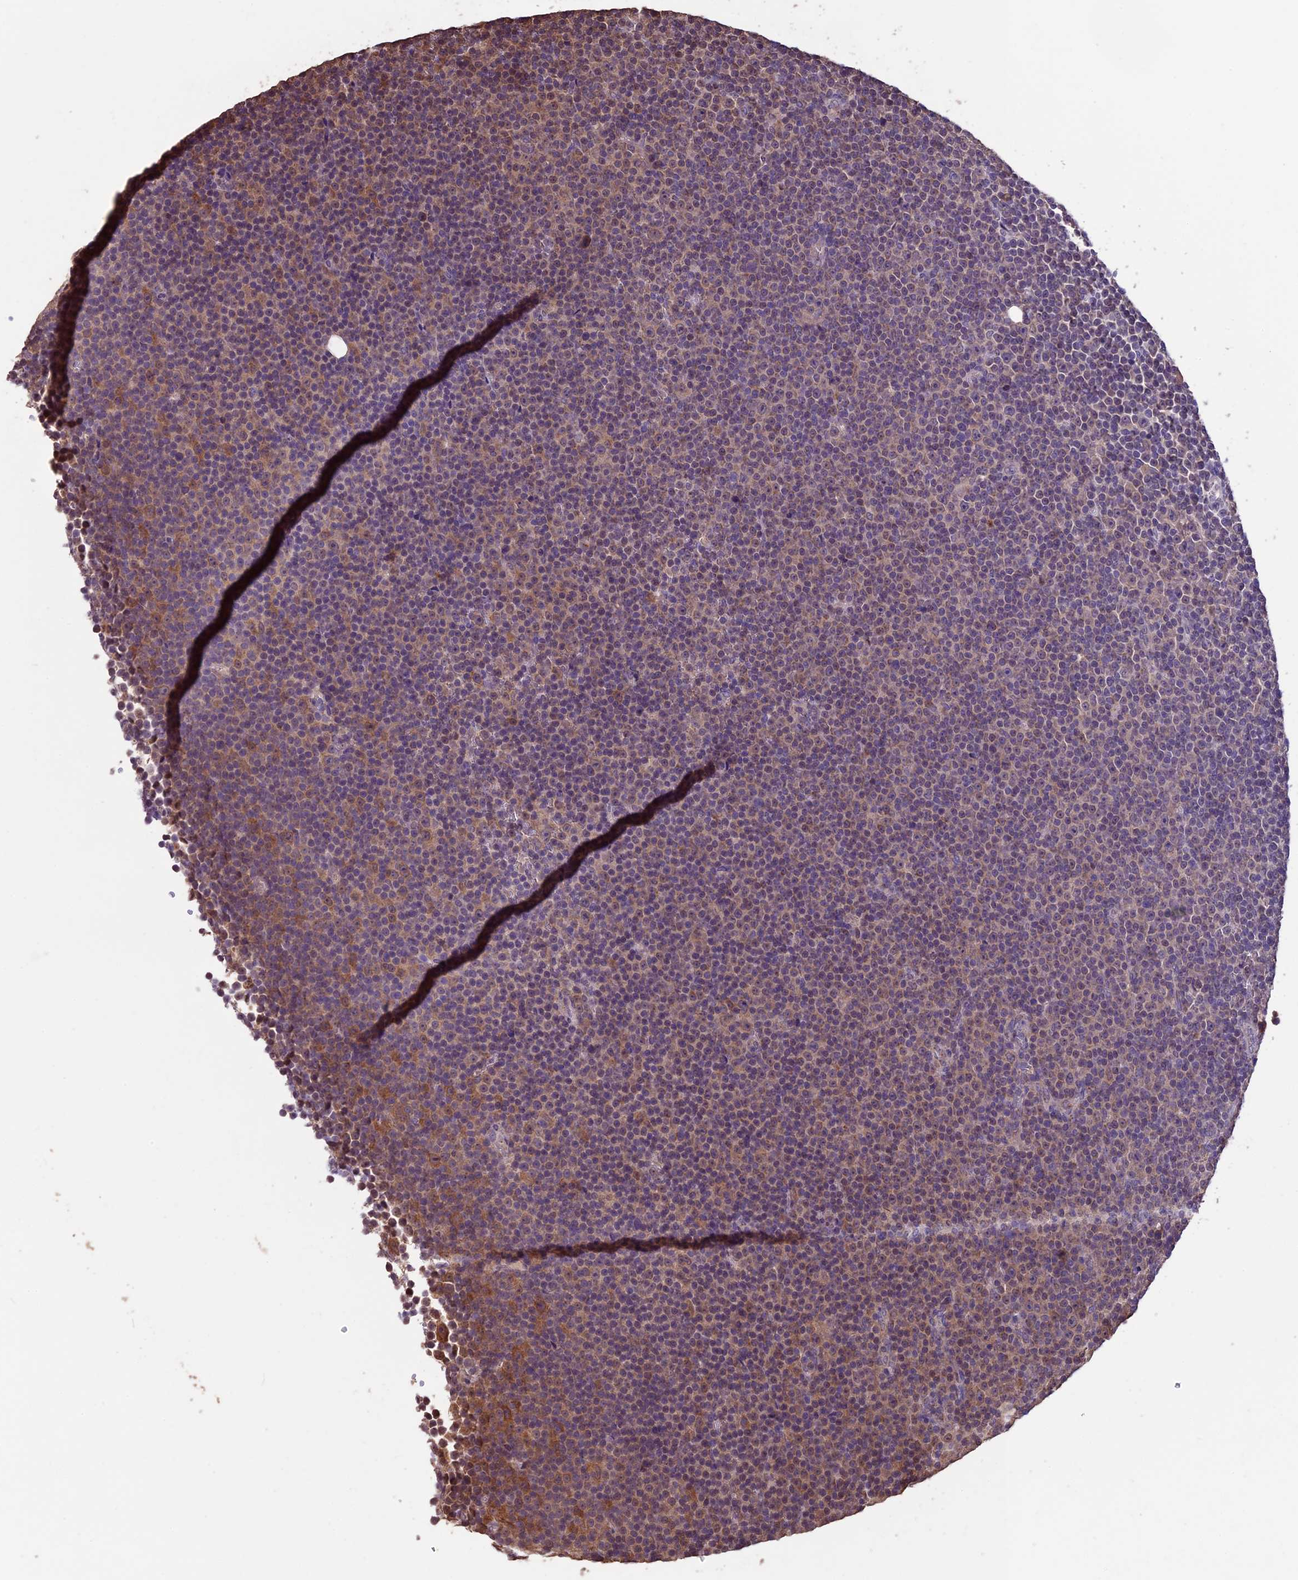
{"staining": {"intensity": "weak", "quantity": "25%-75%", "location": "nuclear"}, "tissue": "lymphoma", "cell_type": "Tumor cells", "image_type": "cancer", "snomed": [{"axis": "morphology", "description": "Malignant lymphoma, non-Hodgkin's type, Low grade"}, {"axis": "topography", "description": "Lymph node"}], "caption": "Tumor cells demonstrate low levels of weak nuclear positivity in about 25%-75% of cells in low-grade malignant lymphoma, non-Hodgkin's type.", "gene": "DIS3L", "patient": {"sex": "female", "age": 67}}